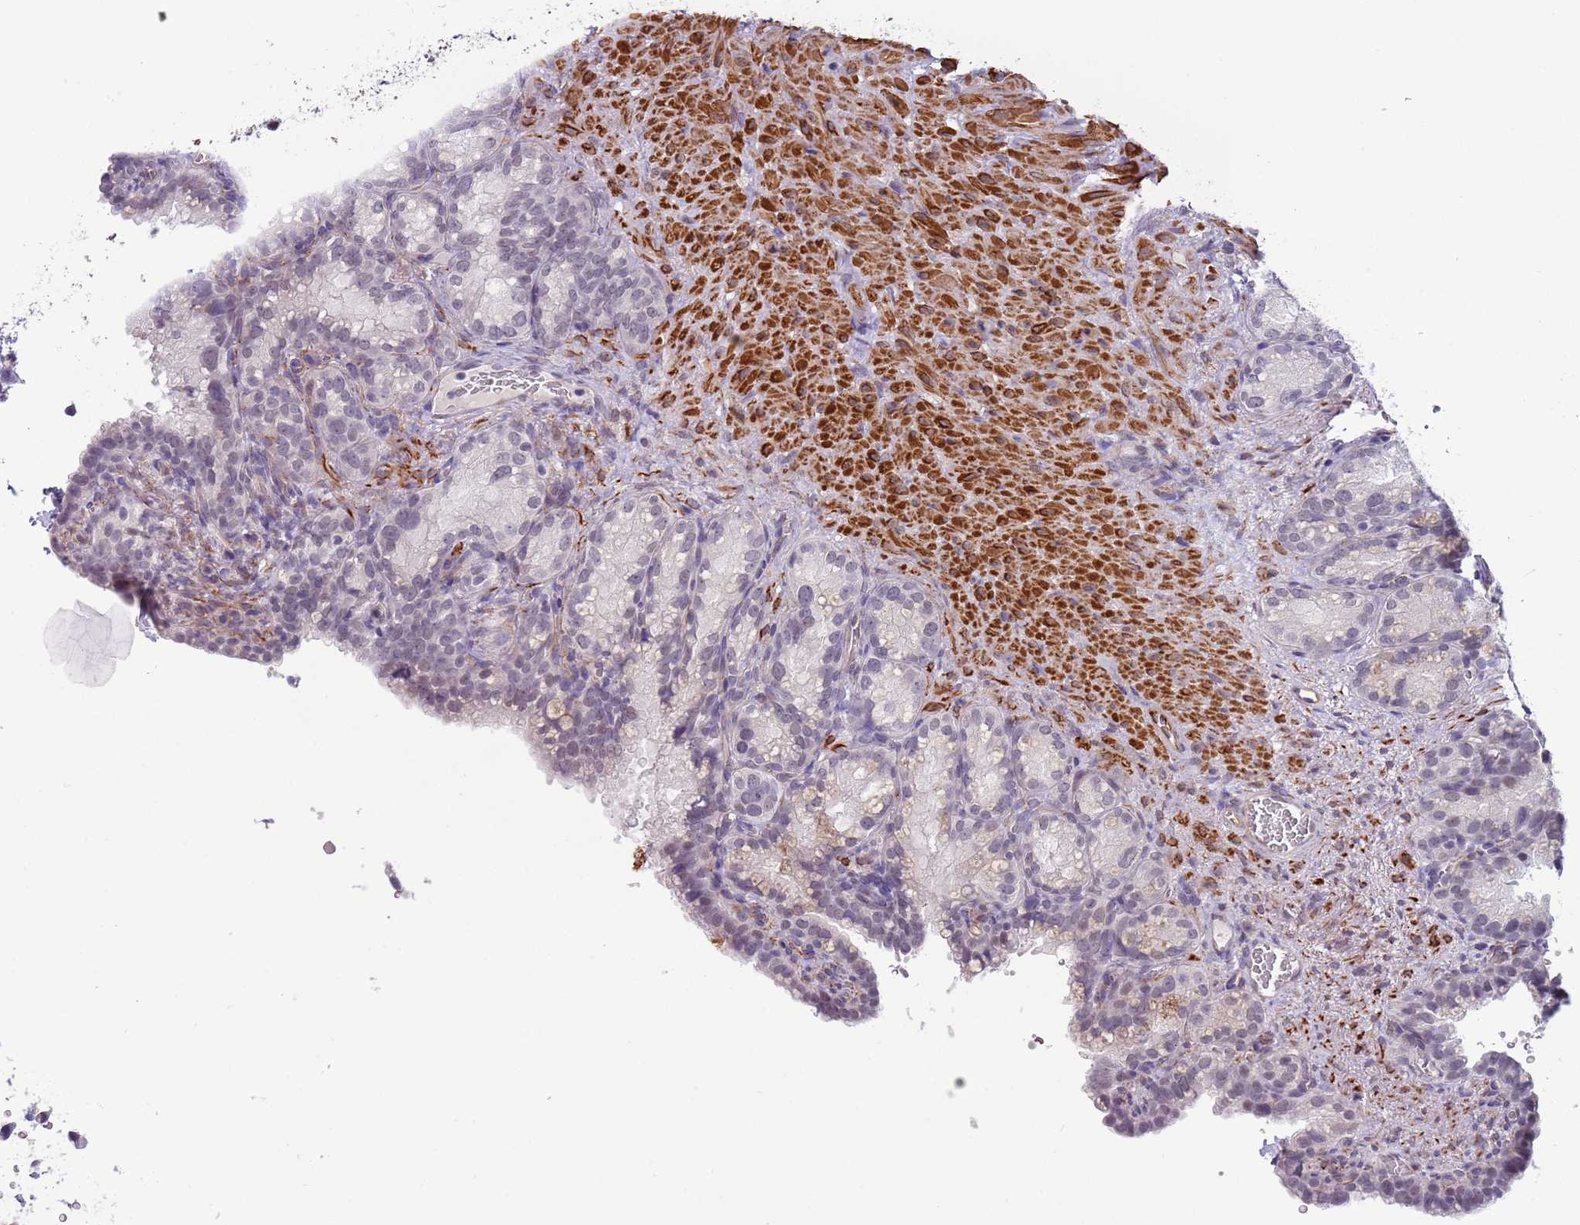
{"staining": {"intensity": "negative", "quantity": "none", "location": "none"}, "tissue": "seminal vesicle", "cell_type": "Glandular cells", "image_type": "normal", "snomed": [{"axis": "morphology", "description": "Normal tissue, NOS"}, {"axis": "topography", "description": "Seminal veicle"}], "caption": "Immunohistochemistry of benign human seminal vesicle reveals no staining in glandular cells. The staining is performed using DAB (3,3'-diaminobenzidine) brown chromogen with nuclei counter-stained in using hematoxylin.", "gene": "ENSG00000271254", "patient": {"sex": "male", "age": 58}}